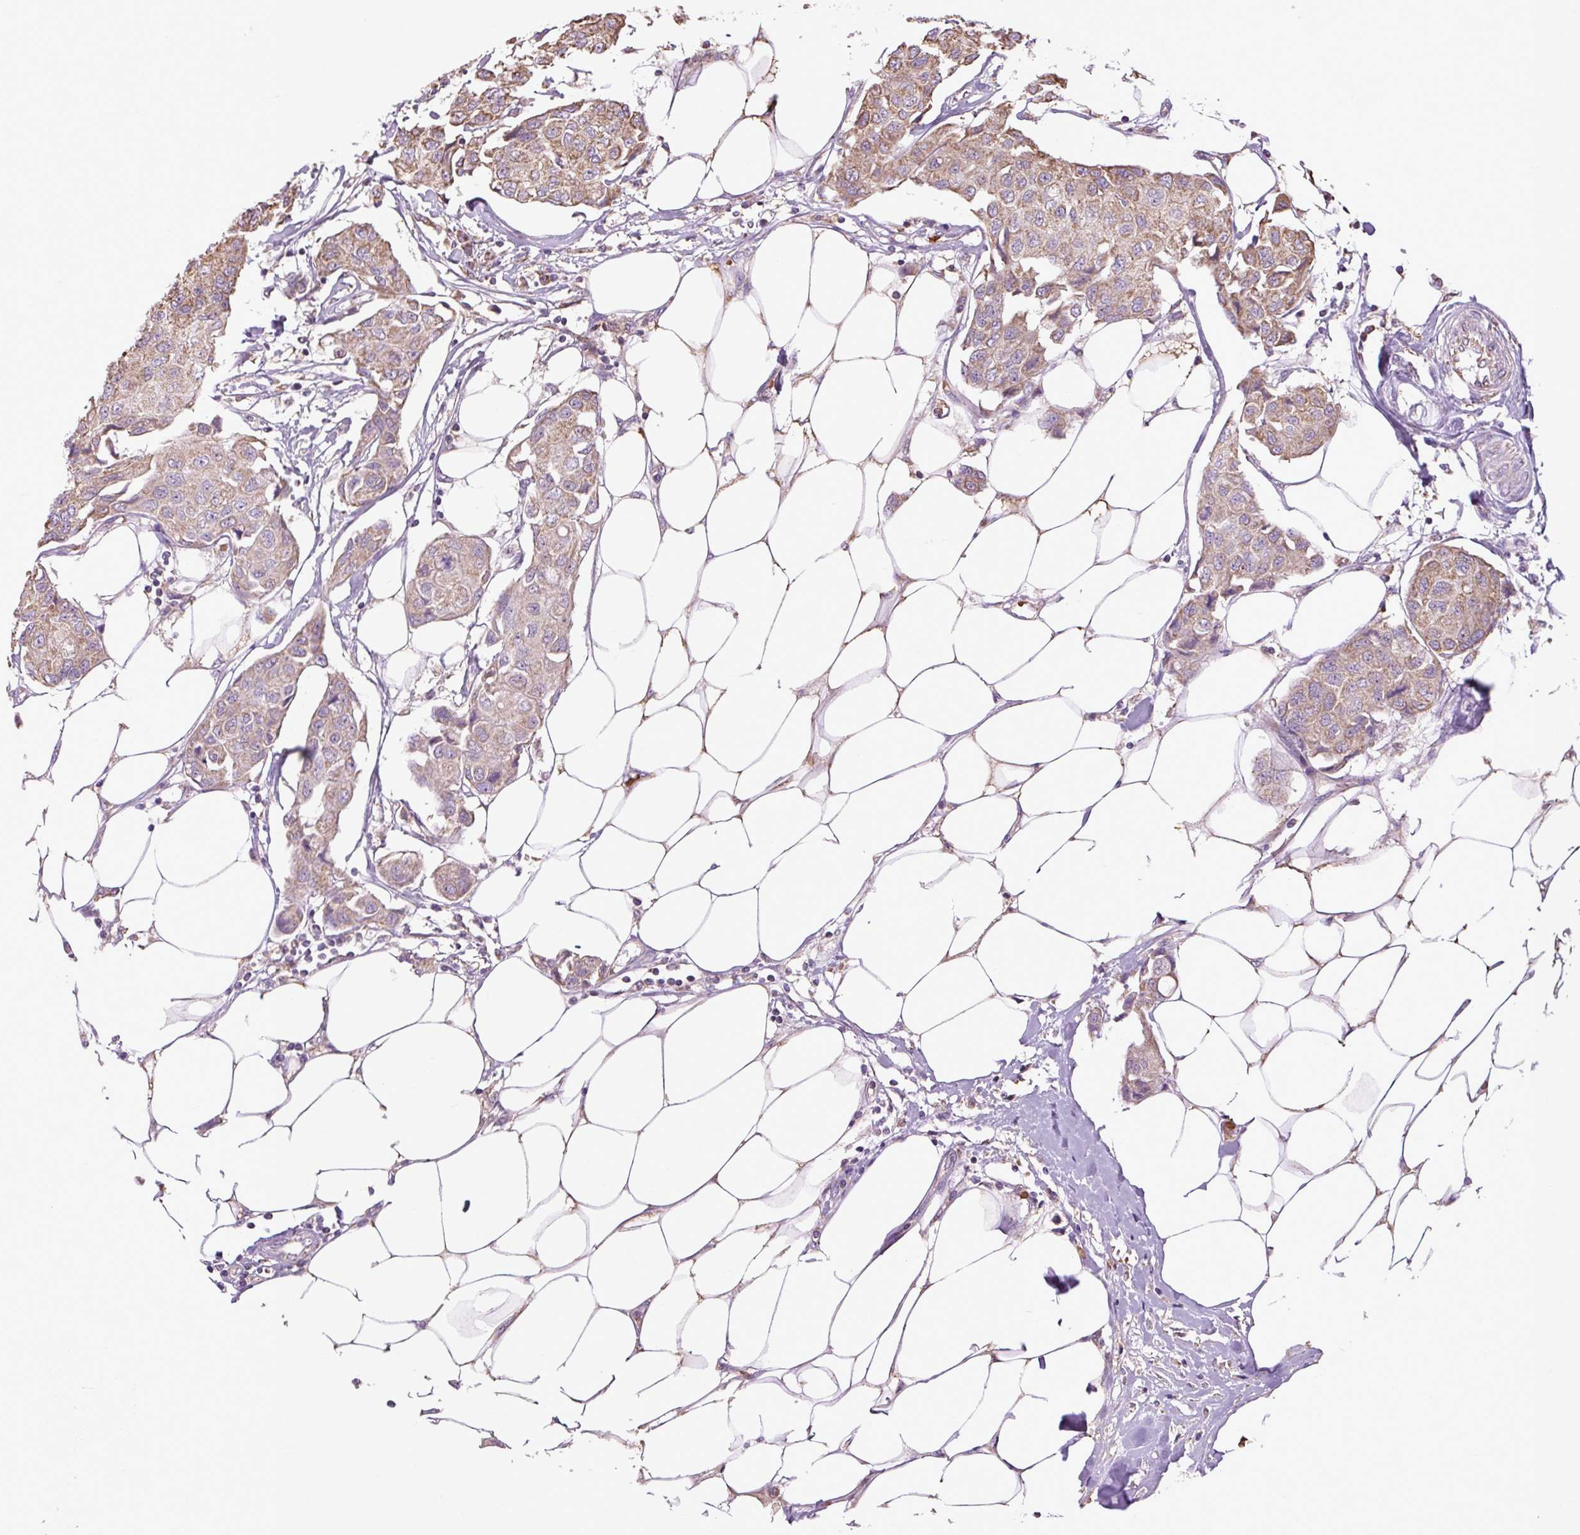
{"staining": {"intensity": "moderate", "quantity": "25%-75%", "location": "cytoplasmic/membranous"}, "tissue": "breast cancer", "cell_type": "Tumor cells", "image_type": "cancer", "snomed": [{"axis": "morphology", "description": "Duct carcinoma"}, {"axis": "topography", "description": "Breast"}, {"axis": "topography", "description": "Lymph node"}], "caption": "This image shows immunohistochemistry (IHC) staining of human breast intraductal carcinoma, with medium moderate cytoplasmic/membranous expression in about 25%-75% of tumor cells.", "gene": "PLCG1", "patient": {"sex": "female", "age": 80}}